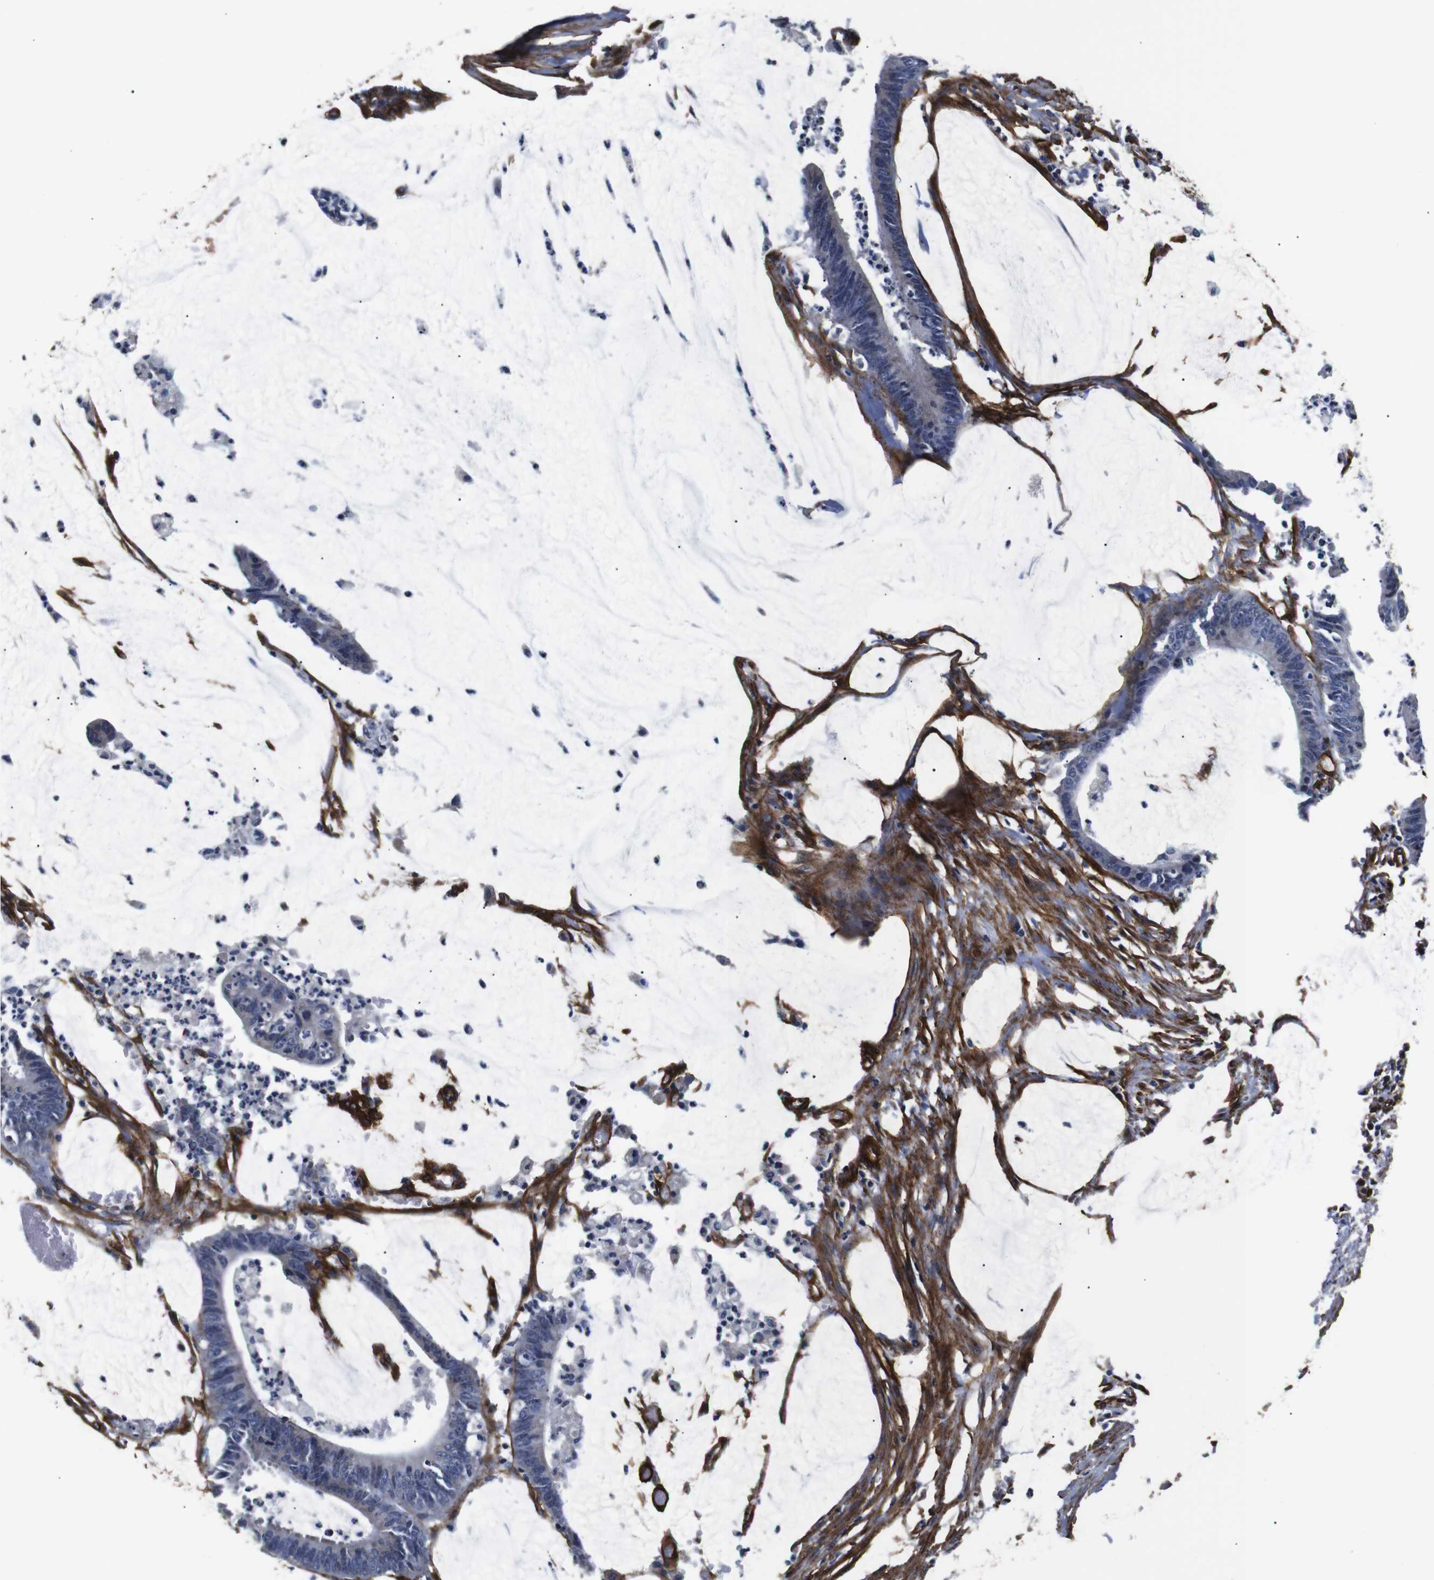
{"staining": {"intensity": "negative", "quantity": "none", "location": "none"}, "tissue": "colorectal cancer", "cell_type": "Tumor cells", "image_type": "cancer", "snomed": [{"axis": "morphology", "description": "Adenocarcinoma, NOS"}, {"axis": "topography", "description": "Rectum"}], "caption": "IHC image of neoplastic tissue: human colorectal adenocarcinoma stained with DAB (3,3'-diaminobenzidine) reveals no significant protein expression in tumor cells.", "gene": "CAV2", "patient": {"sex": "female", "age": 66}}